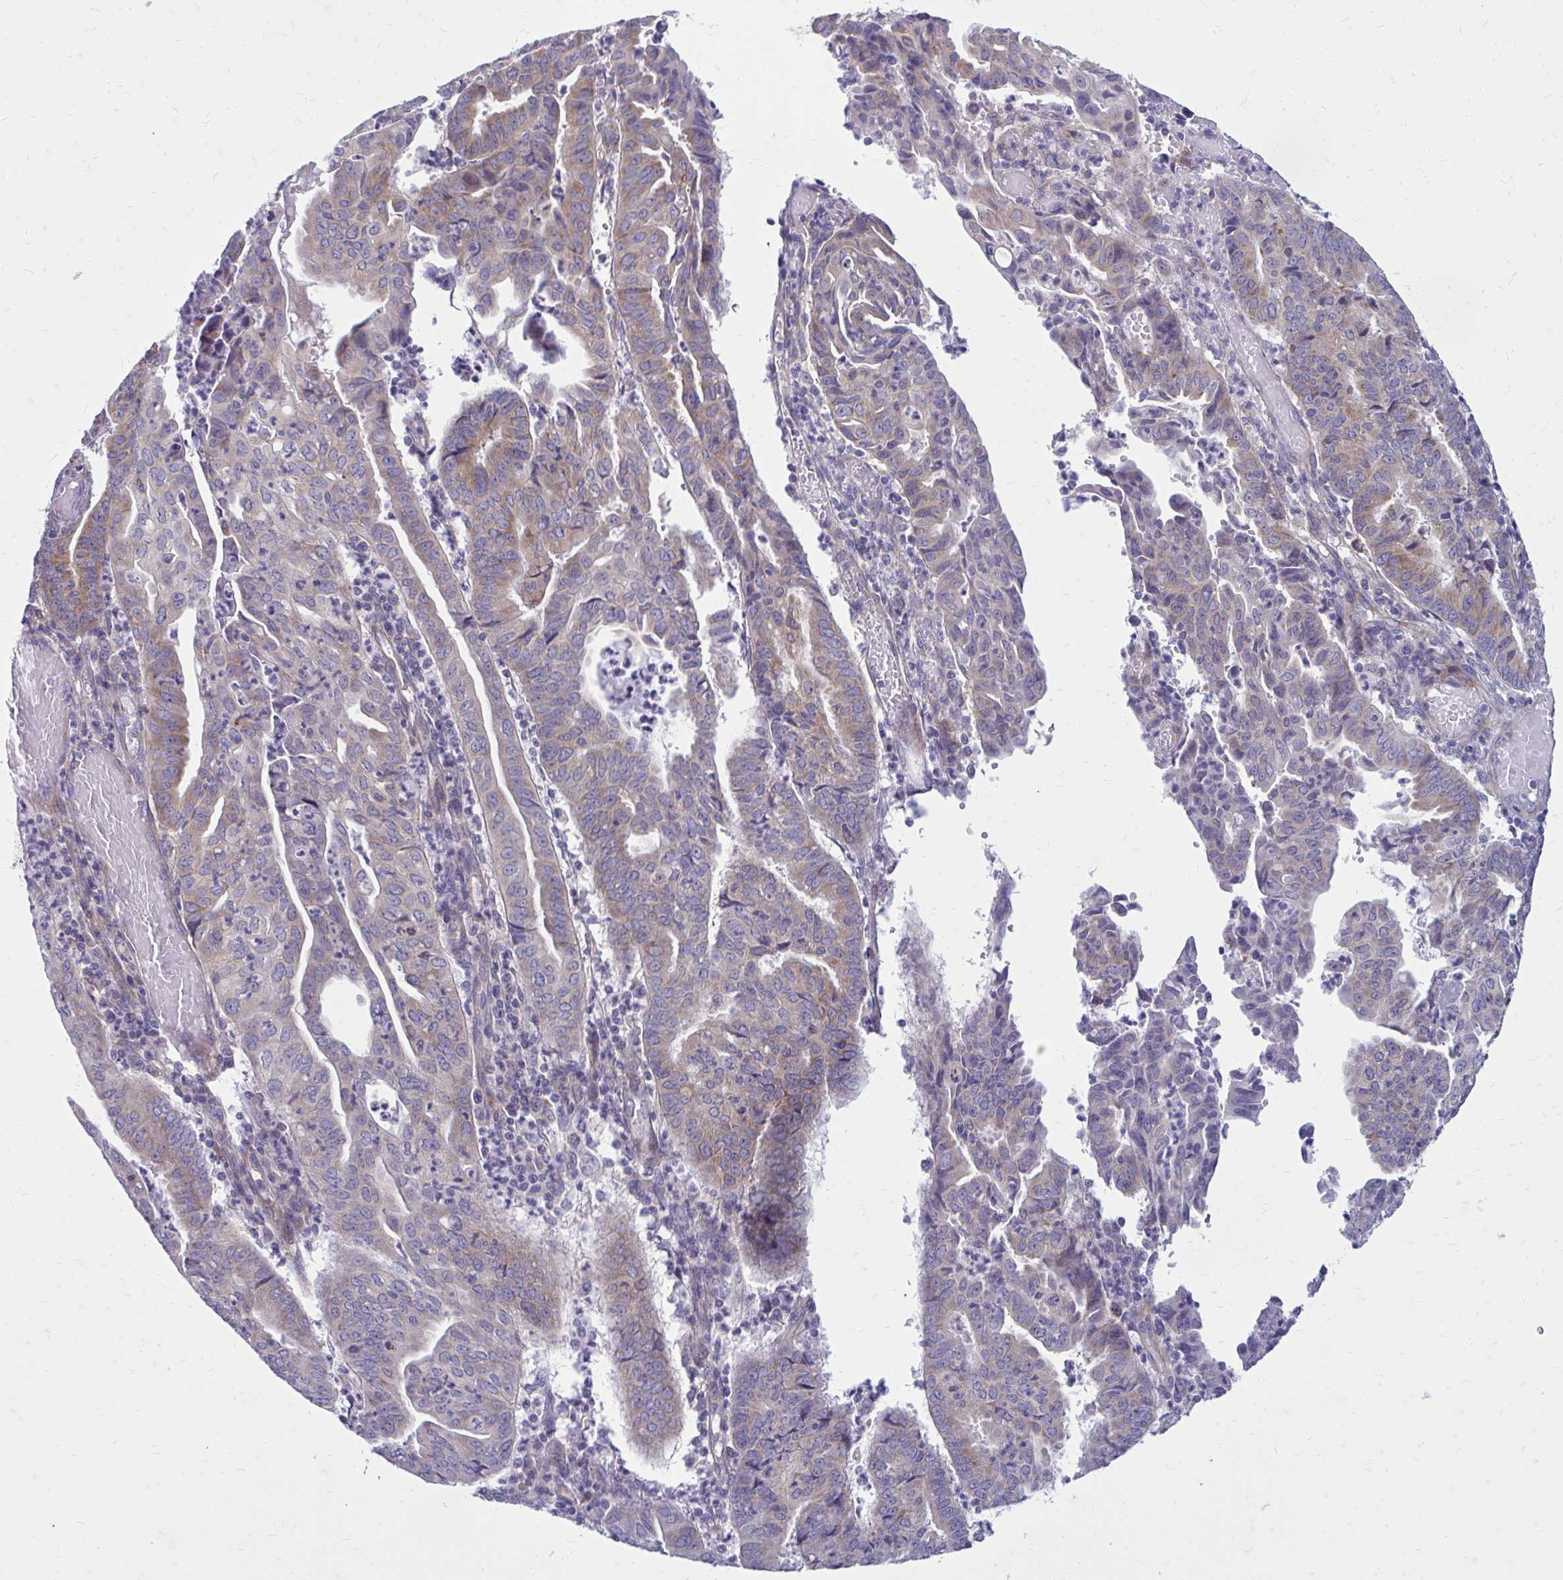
{"staining": {"intensity": "weak", "quantity": "<25%", "location": "cytoplasmic/membranous"}, "tissue": "endometrial cancer", "cell_type": "Tumor cells", "image_type": "cancer", "snomed": [{"axis": "morphology", "description": "Adenocarcinoma, NOS"}, {"axis": "topography", "description": "Endometrium"}], "caption": "Immunohistochemical staining of human endometrial cancer (adenocarcinoma) displays no significant staining in tumor cells. (Brightfield microscopy of DAB immunohistochemistry at high magnification).", "gene": "GIGYF2", "patient": {"sex": "female", "age": 60}}